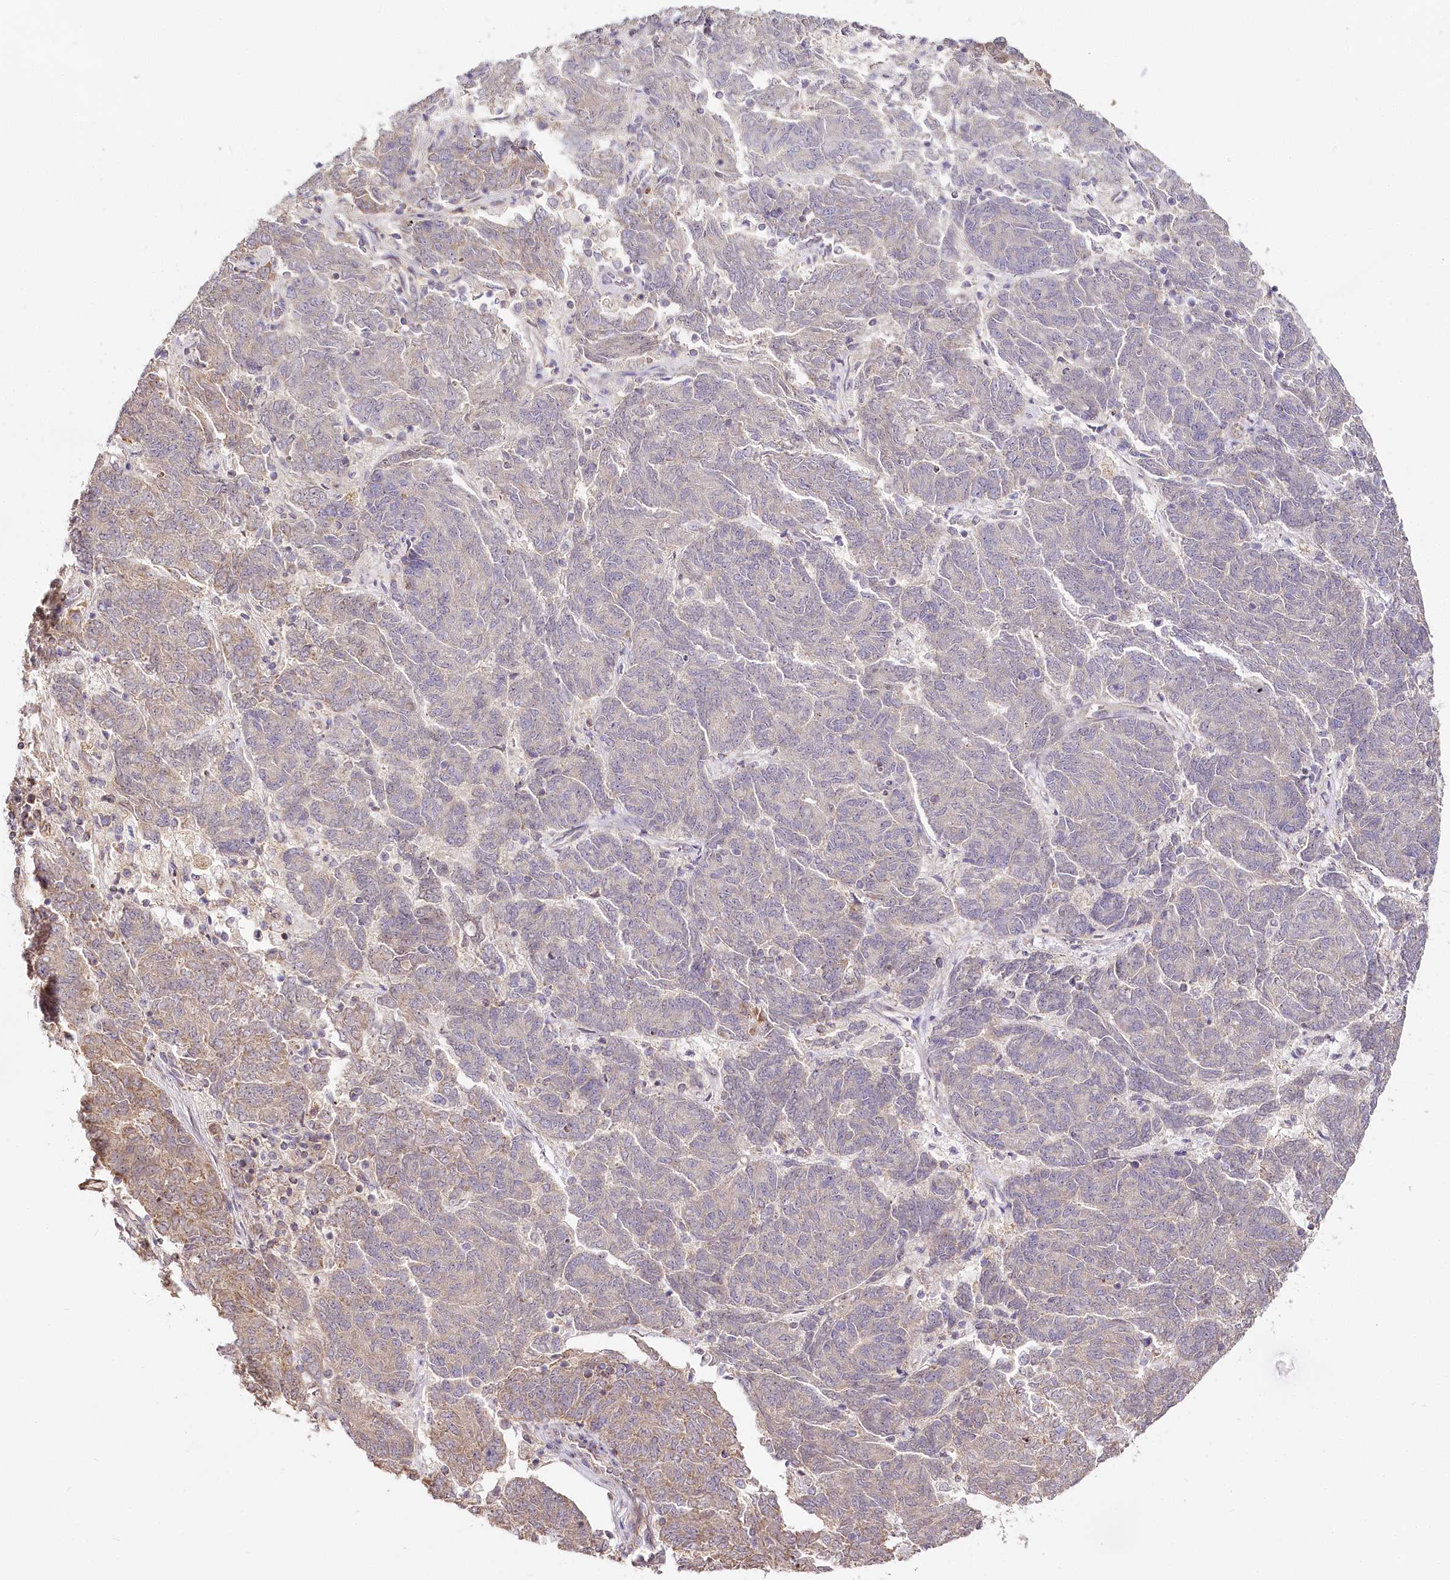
{"staining": {"intensity": "moderate", "quantity": "<25%", "location": "cytoplasmic/membranous"}, "tissue": "endometrial cancer", "cell_type": "Tumor cells", "image_type": "cancer", "snomed": [{"axis": "morphology", "description": "Adenocarcinoma, NOS"}, {"axis": "topography", "description": "Endometrium"}], "caption": "Immunohistochemical staining of human endometrial adenocarcinoma demonstrates low levels of moderate cytoplasmic/membranous protein expression in approximately <25% of tumor cells. The staining was performed using DAB (3,3'-diaminobenzidine), with brown indicating positive protein expression. Nuclei are stained blue with hematoxylin.", "gene": "ZNF226", "patient": {"sex": "female", "age": 80}}